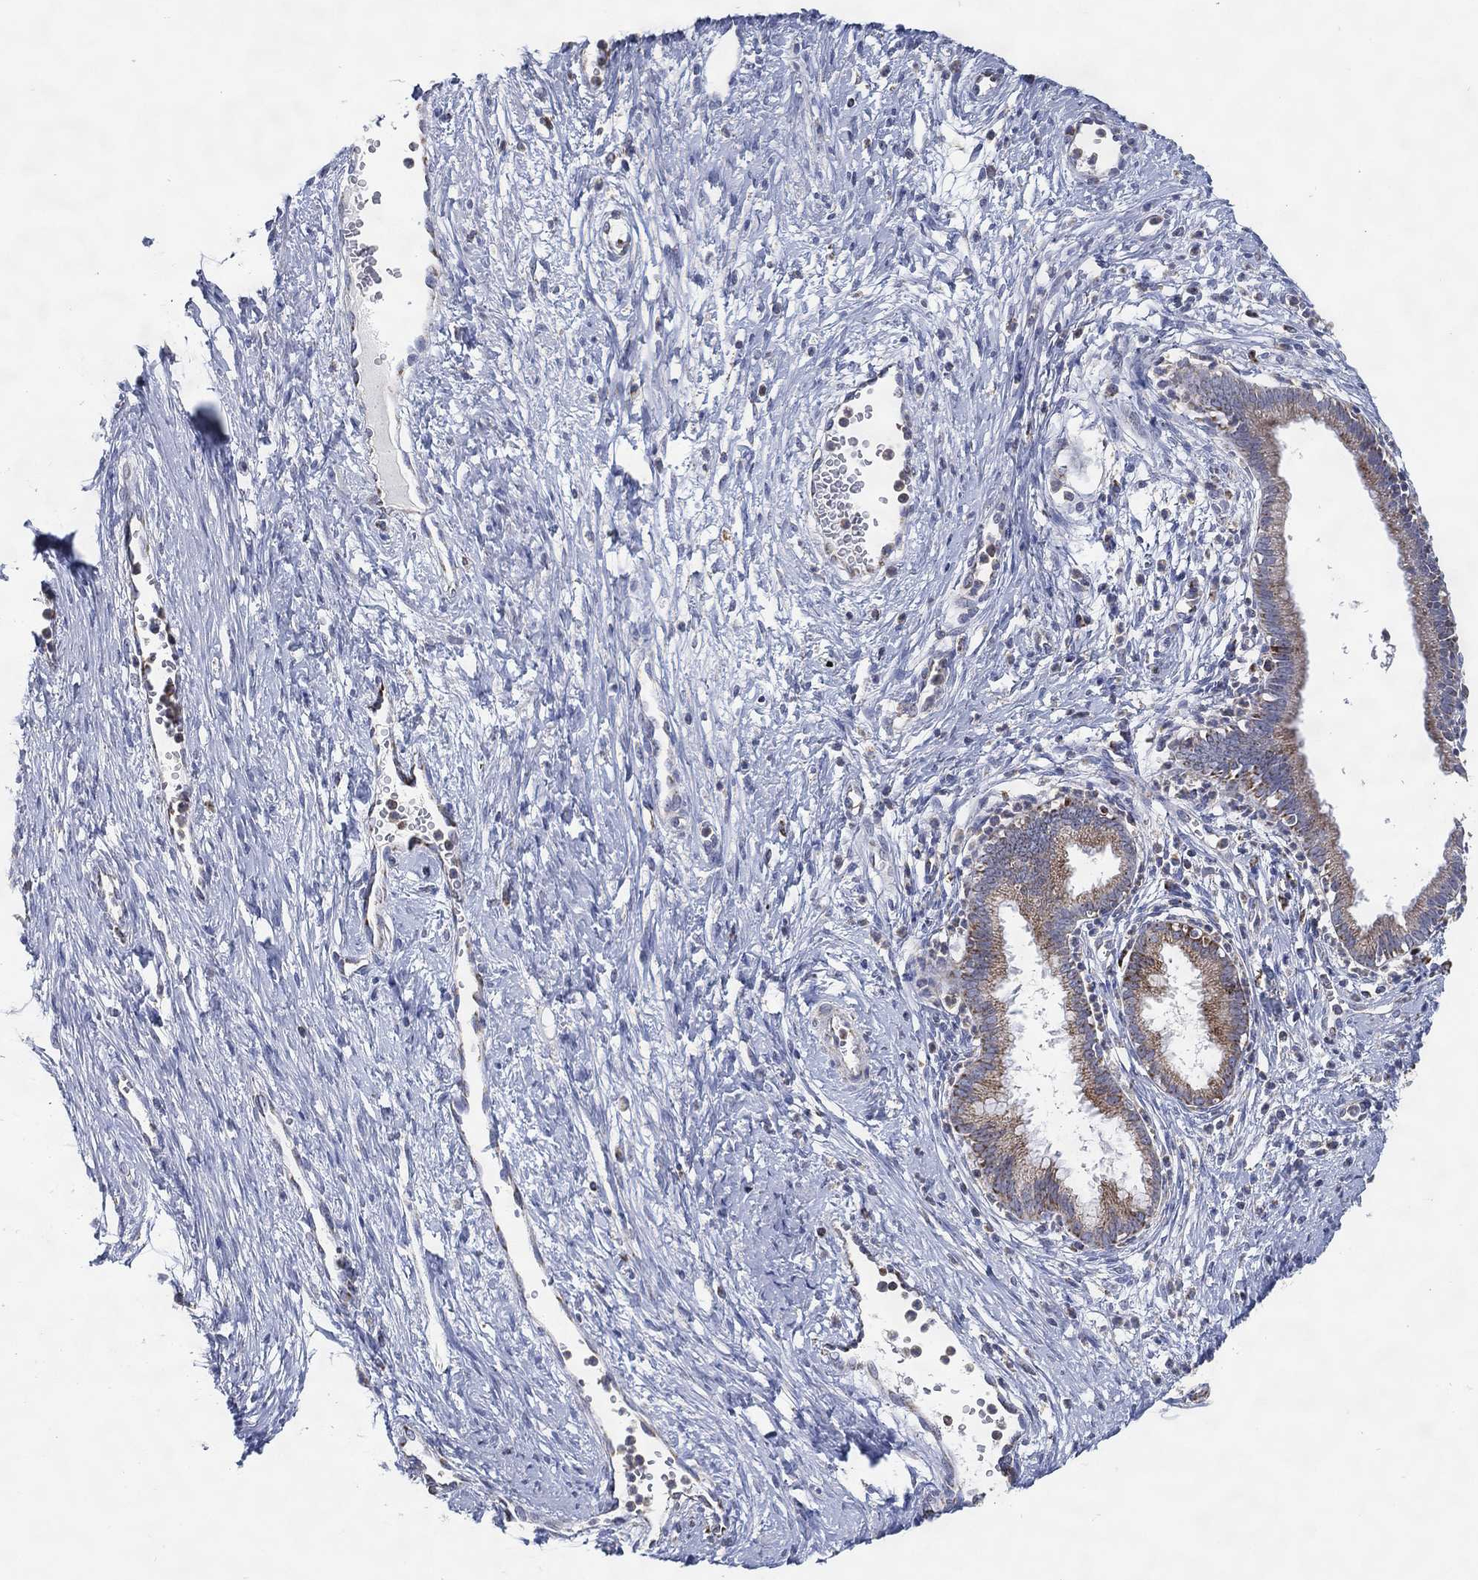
{"staining": {"intensity": "moderate", "quantity": "25%-75%", "location": "cytoplasmic/membranous"}, "tissue": "cervical cancer", "cell_type": "Tumor cells", "image_type": "cancer", "snomed": [{"axis": "morphology", "description": "Squamous cell carcinoma, NOS"}, {"axis": "topography", "description": "Cervix"}], "caption": "Tumor cells display medium levels of moderate cytoplasmic/membranous positivity in about 25%-75% of cells in human squamous cell carcinoma (cervical).", "gene": "GCAT", "patient": {"sex": "female", "age": 32}}